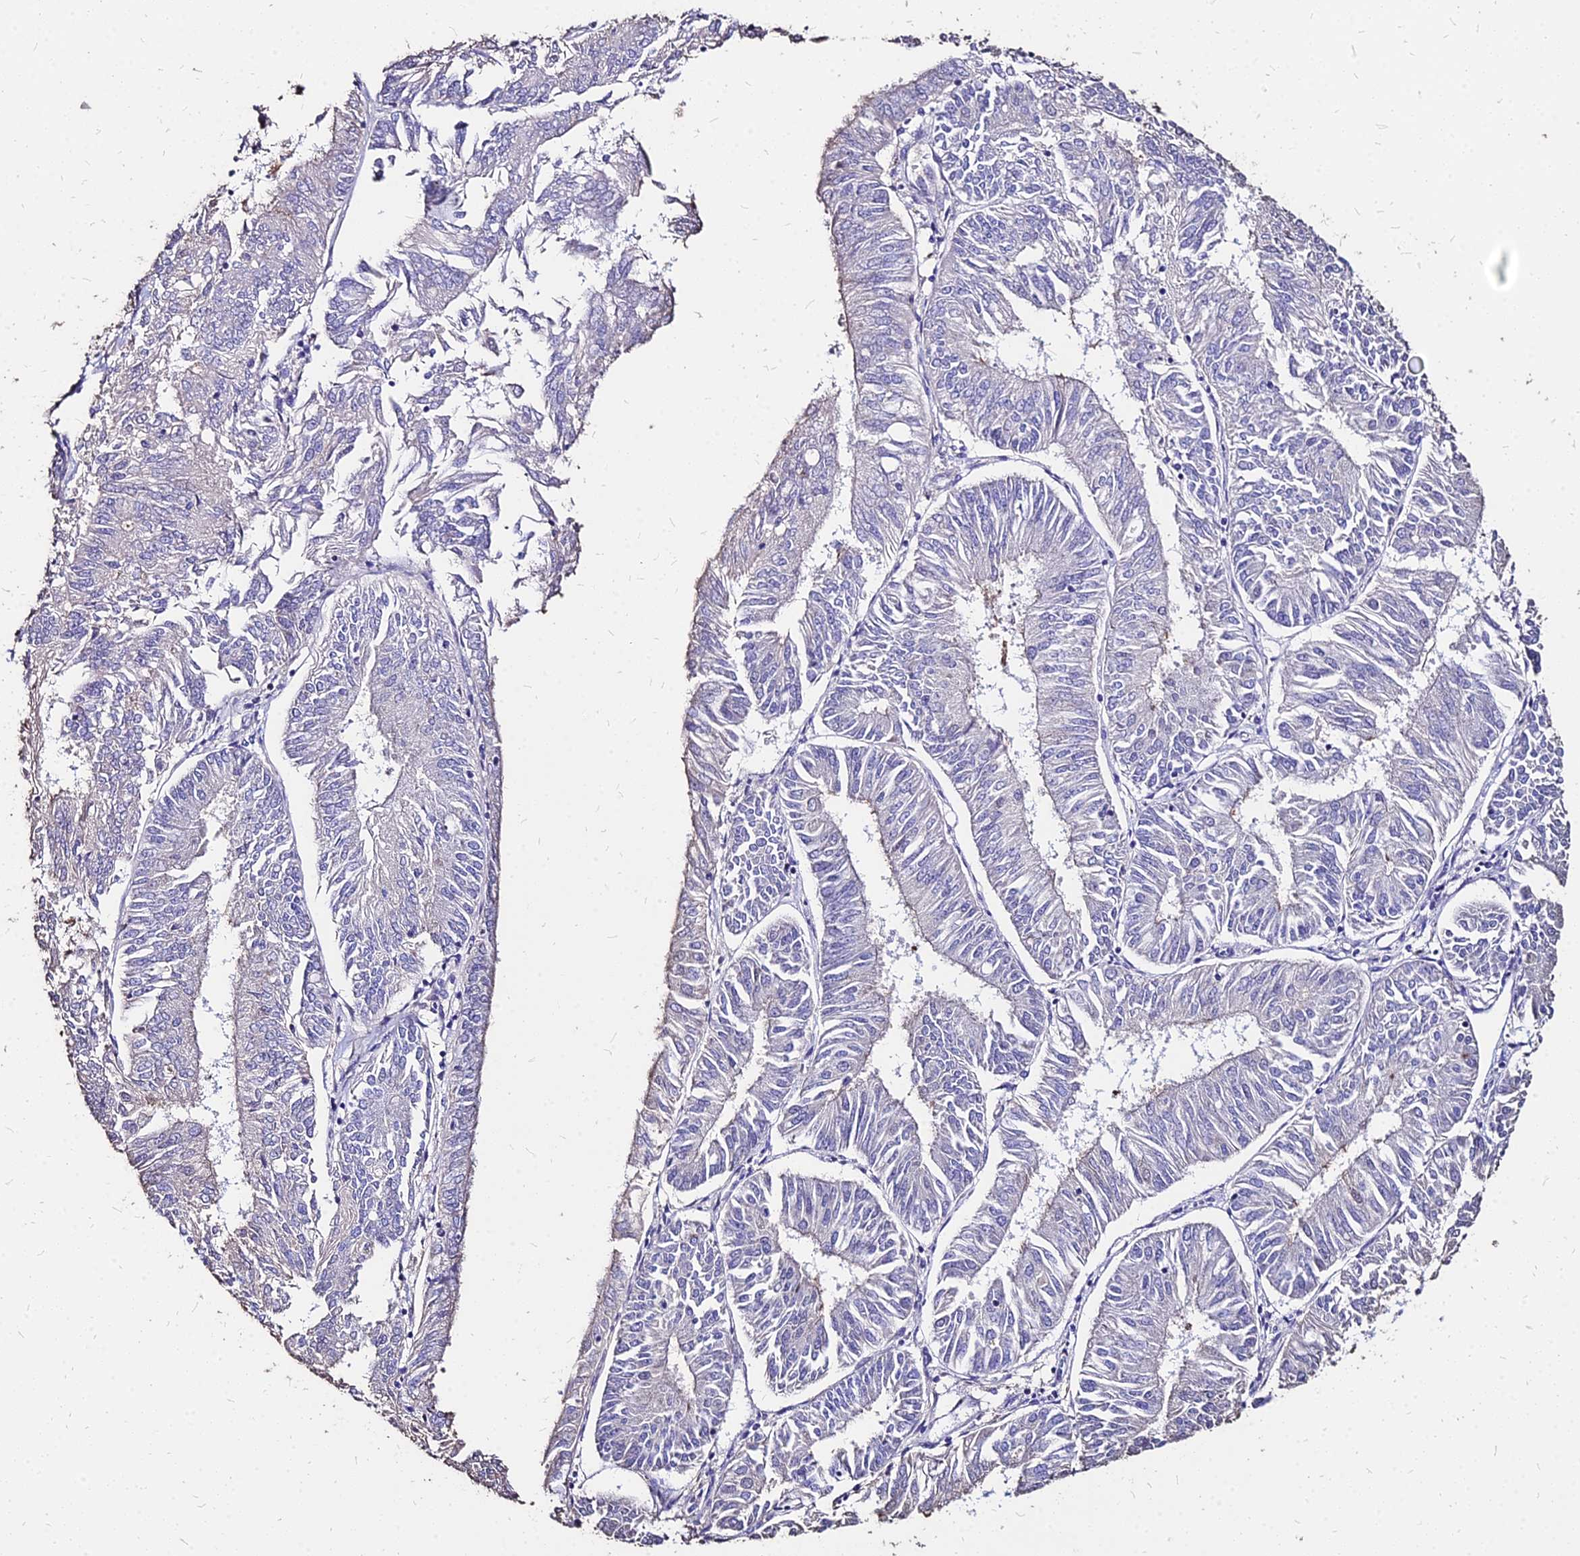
{"staining": {"intensity": "negative", "quantity": "none", "location": "none"}, "tissue": "endometrial cancer", "cell_type": "Tumor cells", "image_type": "cancer", "snomed": [{"axis": "morphology", "description": "Adenocarcinoma, NOS"}, {"axis": "topography", "description": "Endometrium"}], "caption": "DAB (3,3'-diaminobenzidine) immunohistochemical staining of human endometrial adenocarcinoma shows no significant staining in tumor cells.", "gene": "NME5", "patient": {"sex": "female", "age": 58}}